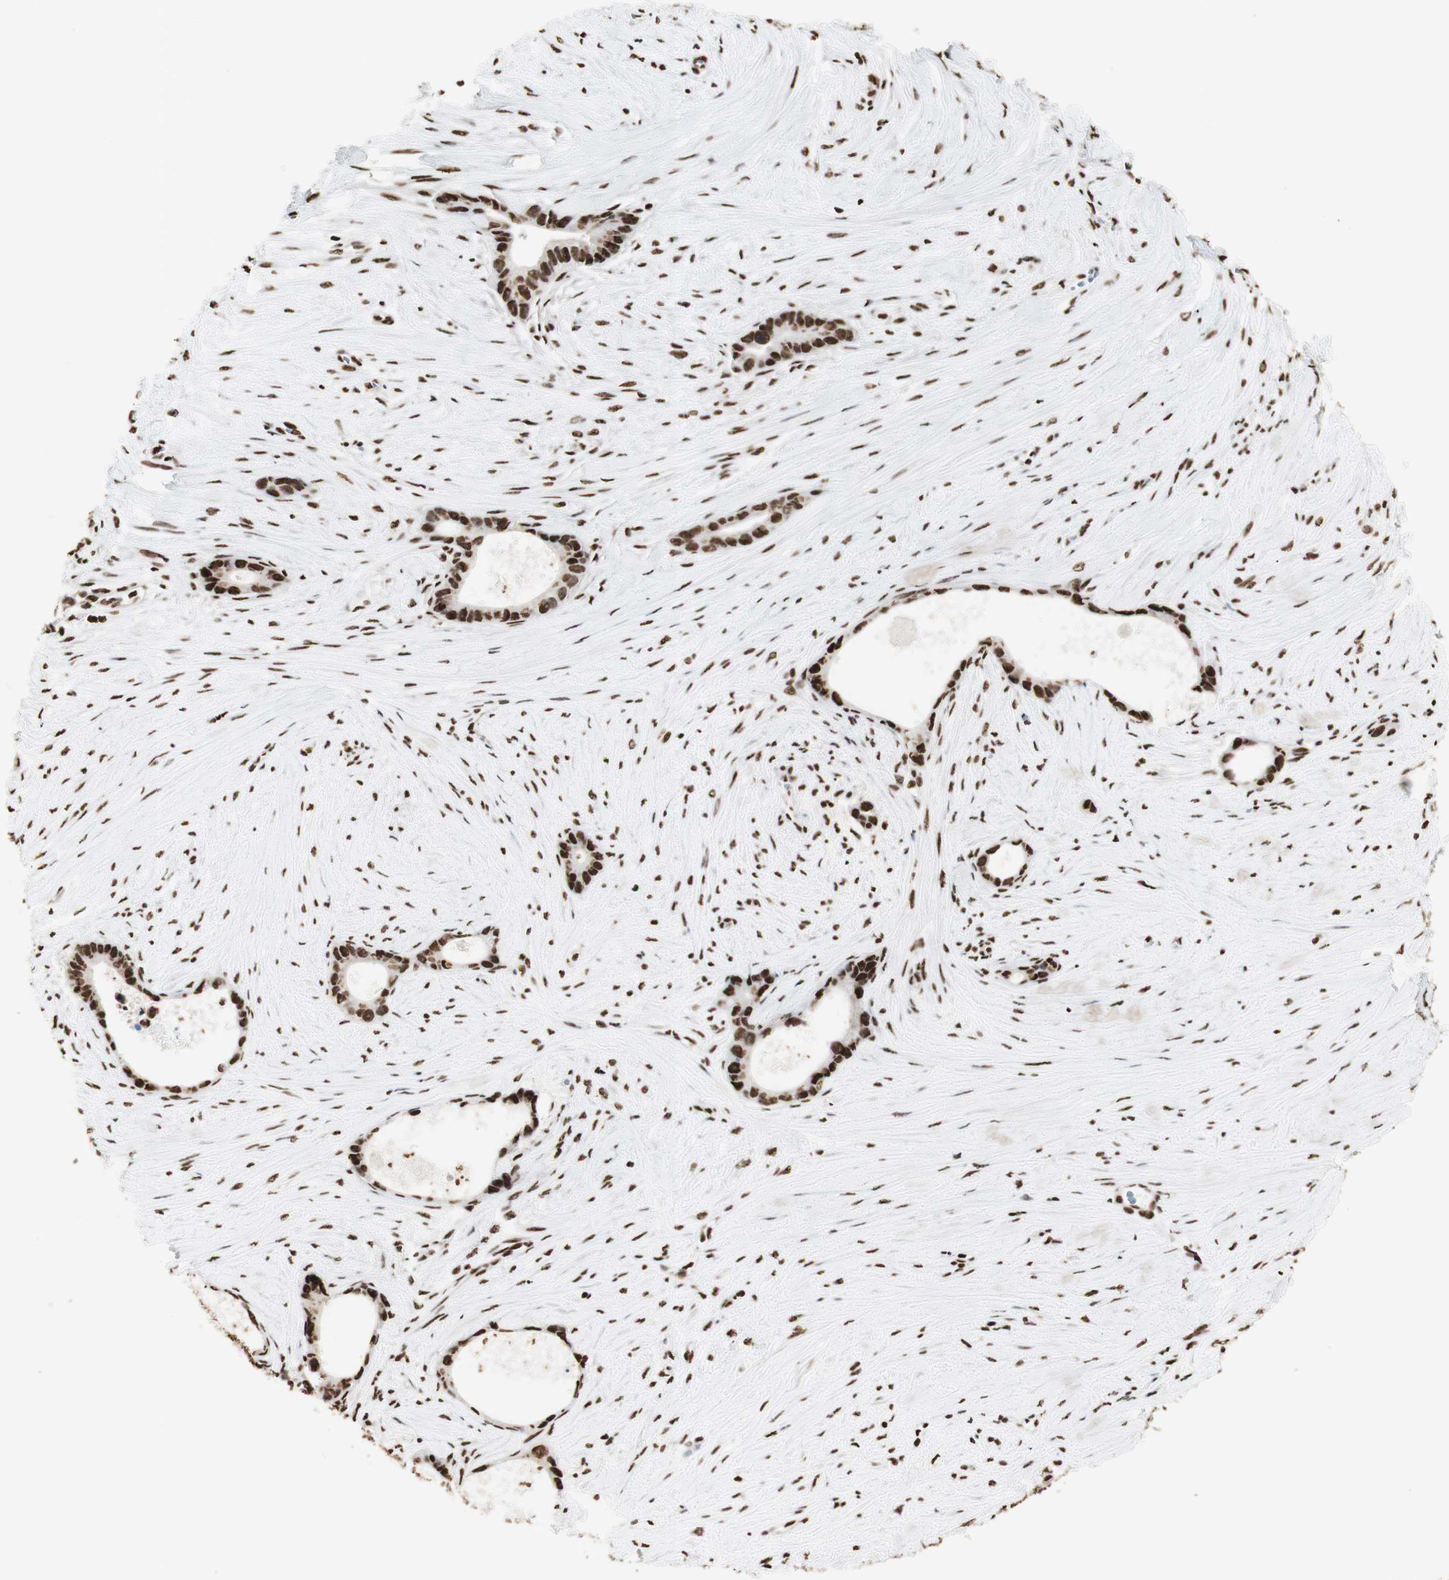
{"staining": {"intensity": "strong", "quantity": ">75%", "location": "nuclear"}, "tissue": "liver cancer", "cell_type": "Tumor cells", "image_type": "cancer", "snomed": [{"axis": "morphology", "description": "Cholangiocarcinoma"}, {"axis": "topography", "description": "Liver"}], "caption": "Immunohistochemical staining of liver cancer (cholangiocarcinoma) displays high levels of strong nuclear protein staining in approximately >75% of tumor cells. (brown staining indicates protein expression, while blue staining denotes nuclei).", "gene": "HNRNPA2B1", "patient": {"sex": "female", "age": 55}}